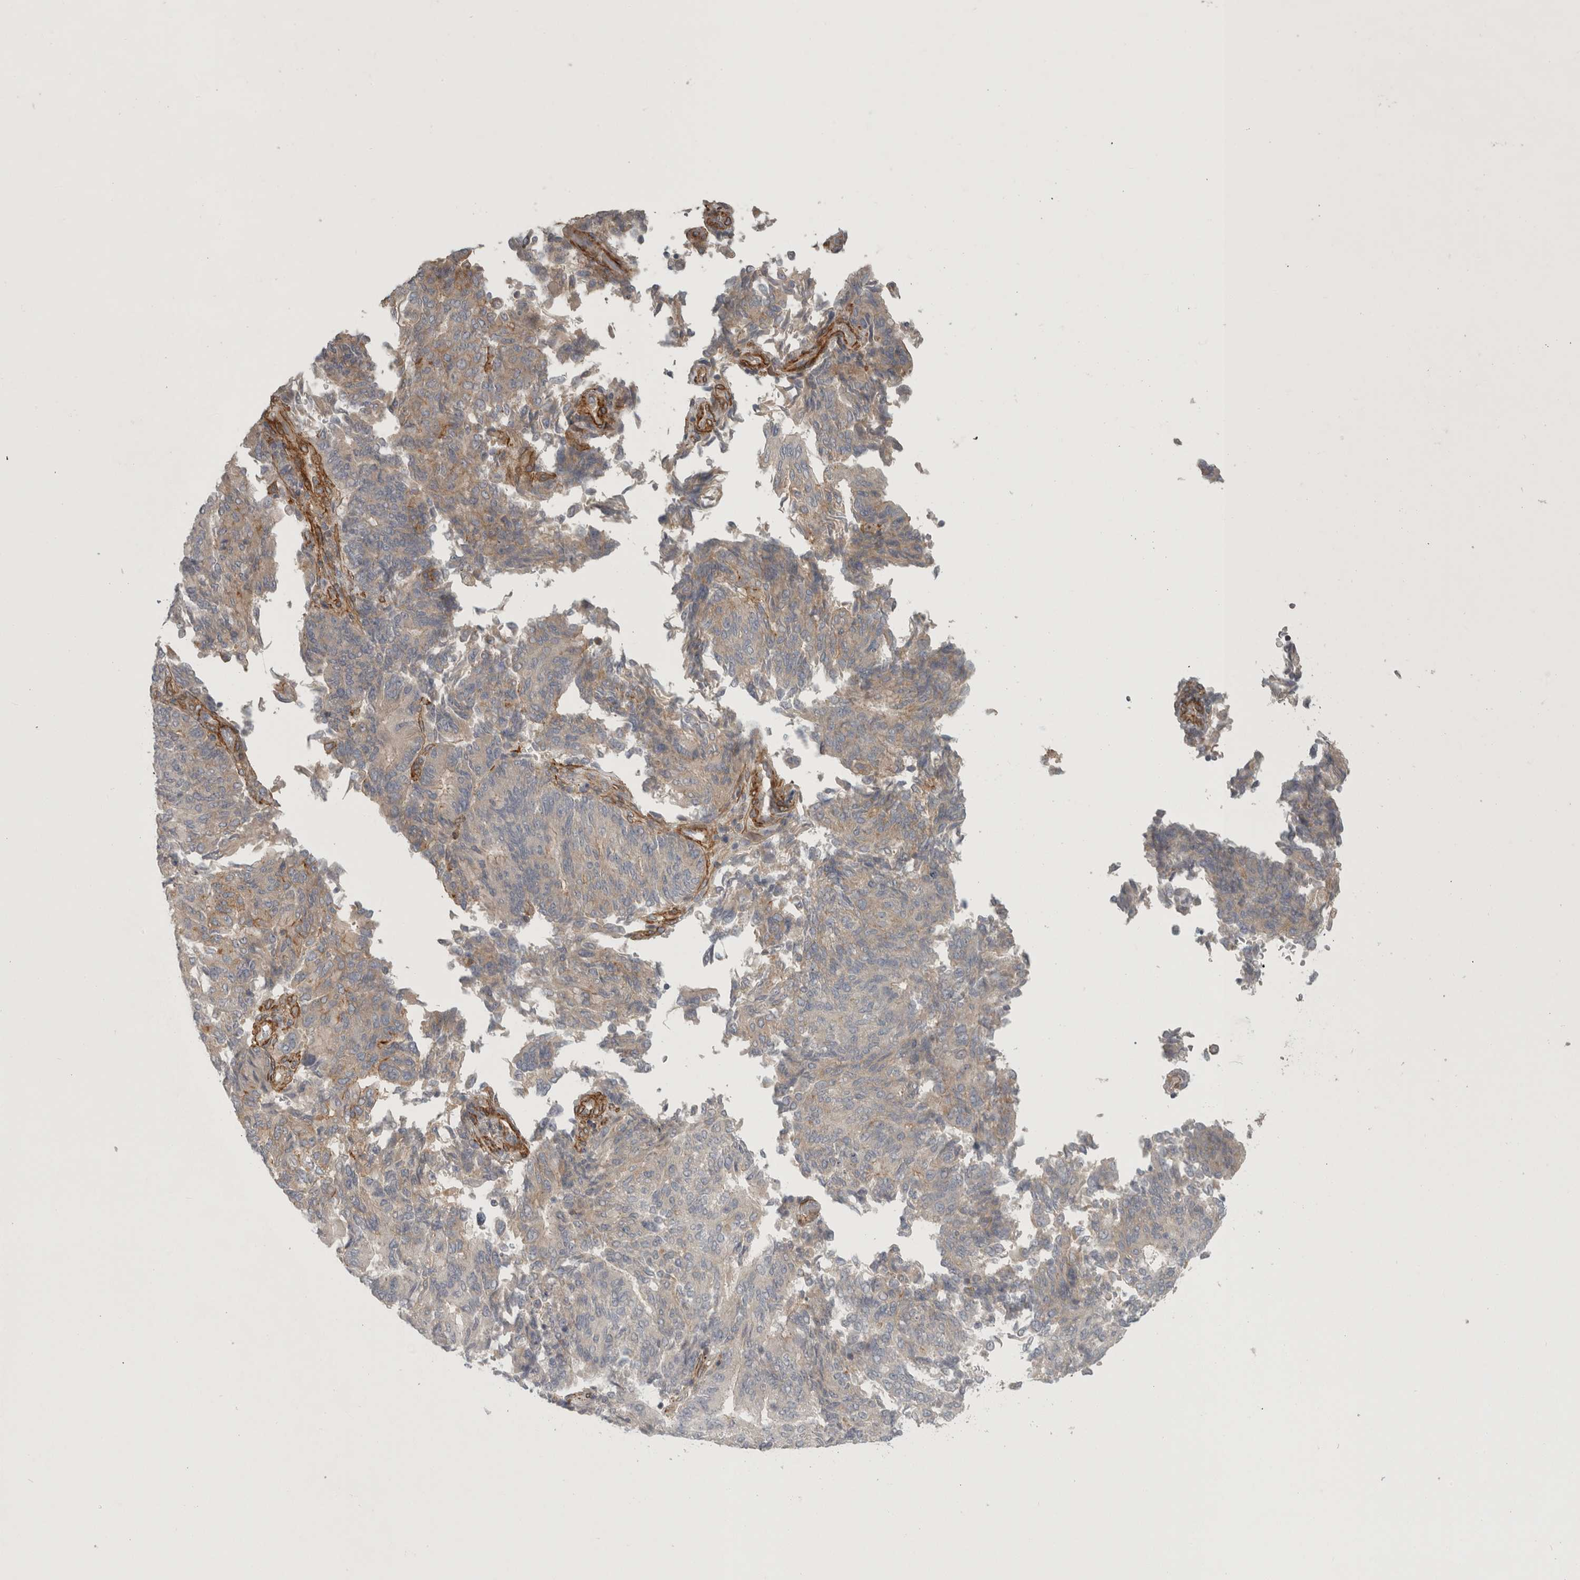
{"staining": {"intensity": "weak", "quantity": "25%-75%", "location": "cytoplasmic/membranous"}, "tissue": "endometrial cancer", "cell_type": "Tumor cells", "image_type": "cancer", "snomed": [{"axis": "morphology", "description": "Adenocarcinoma, NOS"}, {"axis": "topography", "description": "Endometrium"}], "caption": "This photomicrograph shows immunohistochemistry (IHC) staining of human endometrial cancer, with low weak cytoplasmic/membranous positivity in approximately 25%-75% of tumor cells.", "gene": "LONRF1", "patient": {"sex": "female", "age": 80}}